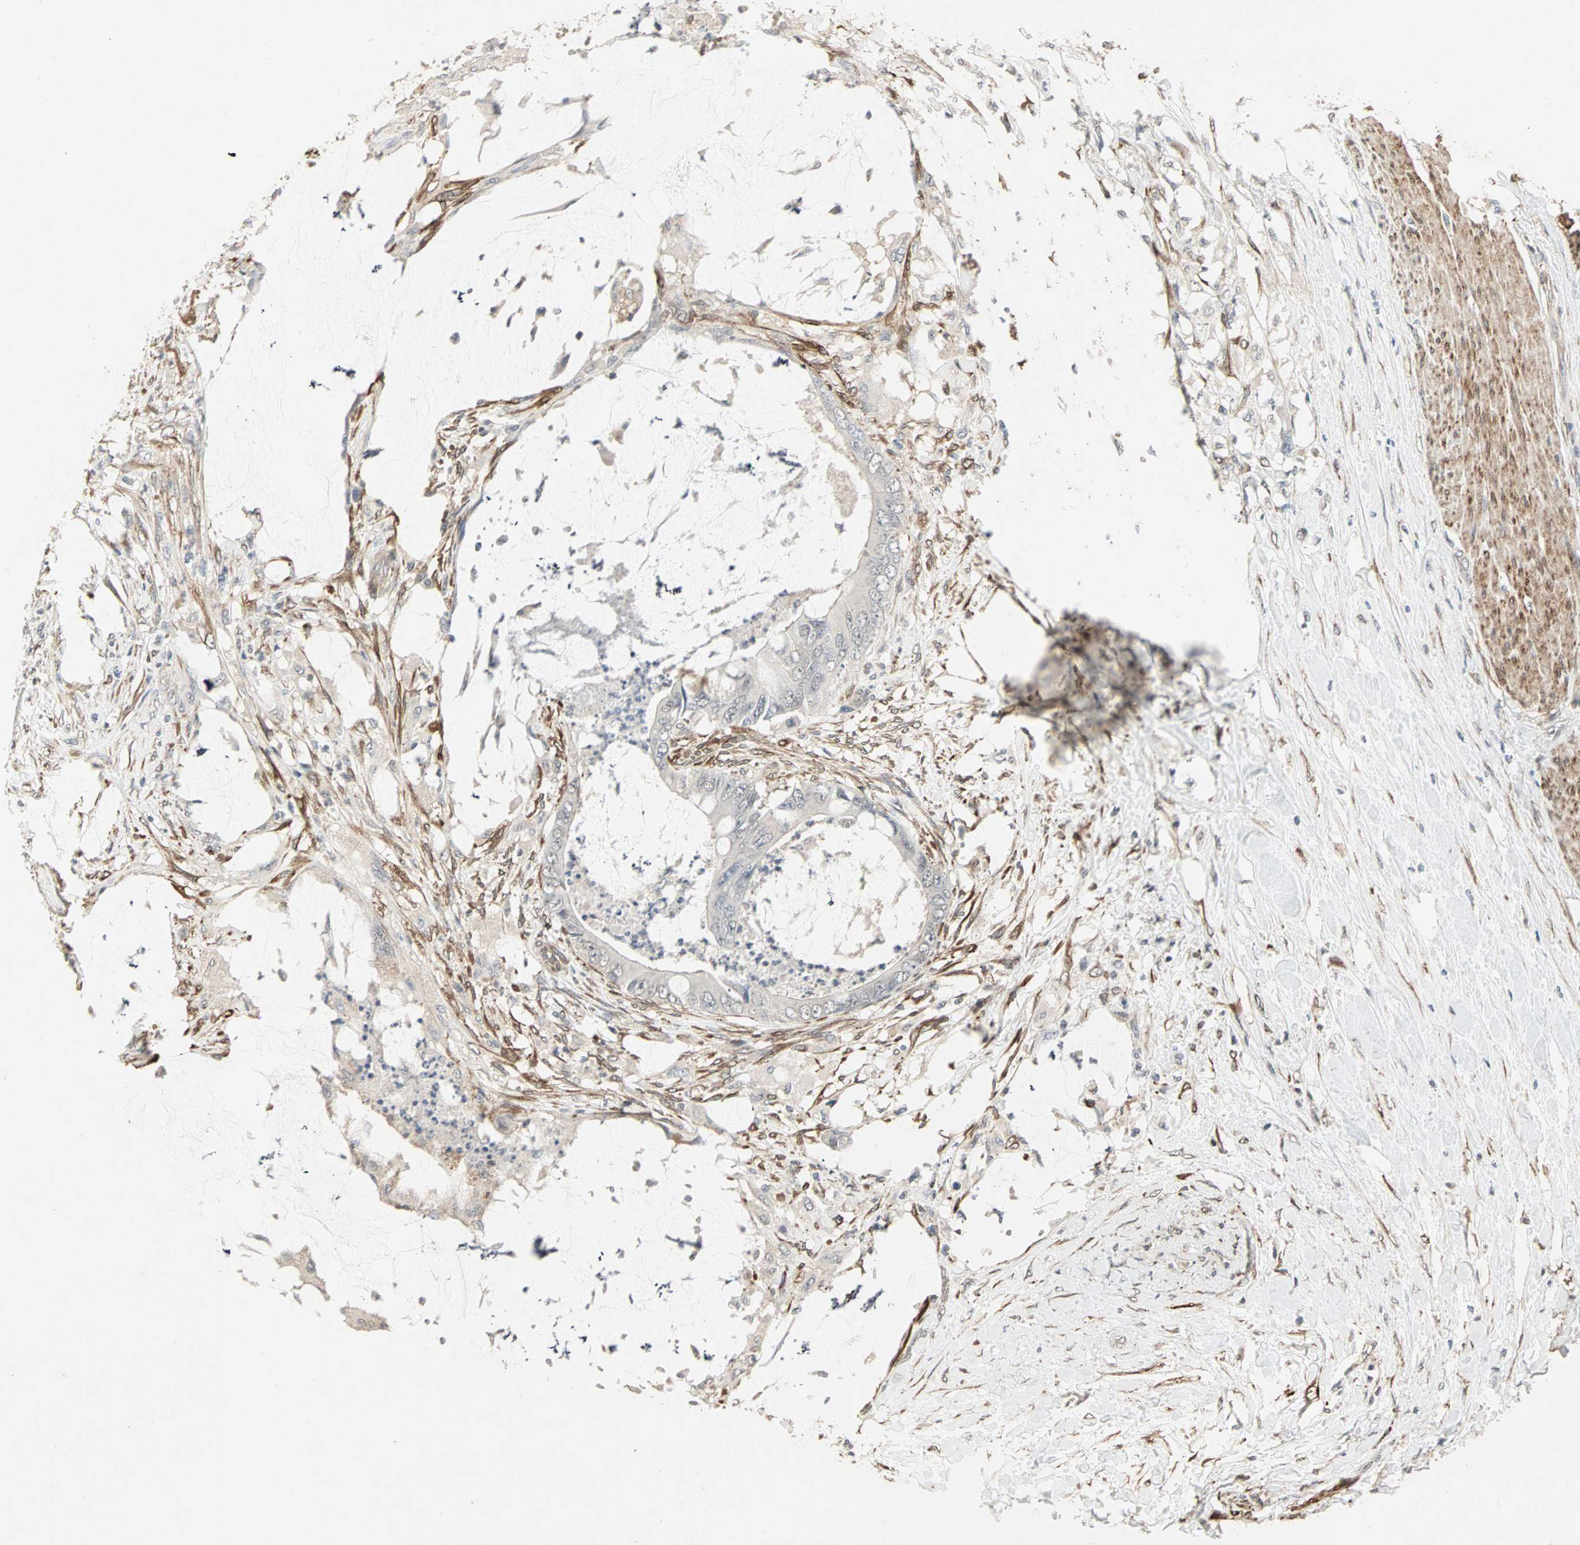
{"staining": {"intensity": "negative", "quantity": "none", "location": "none"}, "tissue": "colorectal cancer", "cell_type": "Tumor cells", "image_type": "cancer", "snomed": [{"axis": "morphology", "description": "Adenocarcinoma, NOS"}, {"axis": "topography", "description": "Rectum"}], "caption": "Immunohistochemical staining of human colorectal cancer (adenocarcinoma) shows no significant staining in tumor cells.", "gene": "TRPV4", "patient": {"sex": "female", "age": 77}}